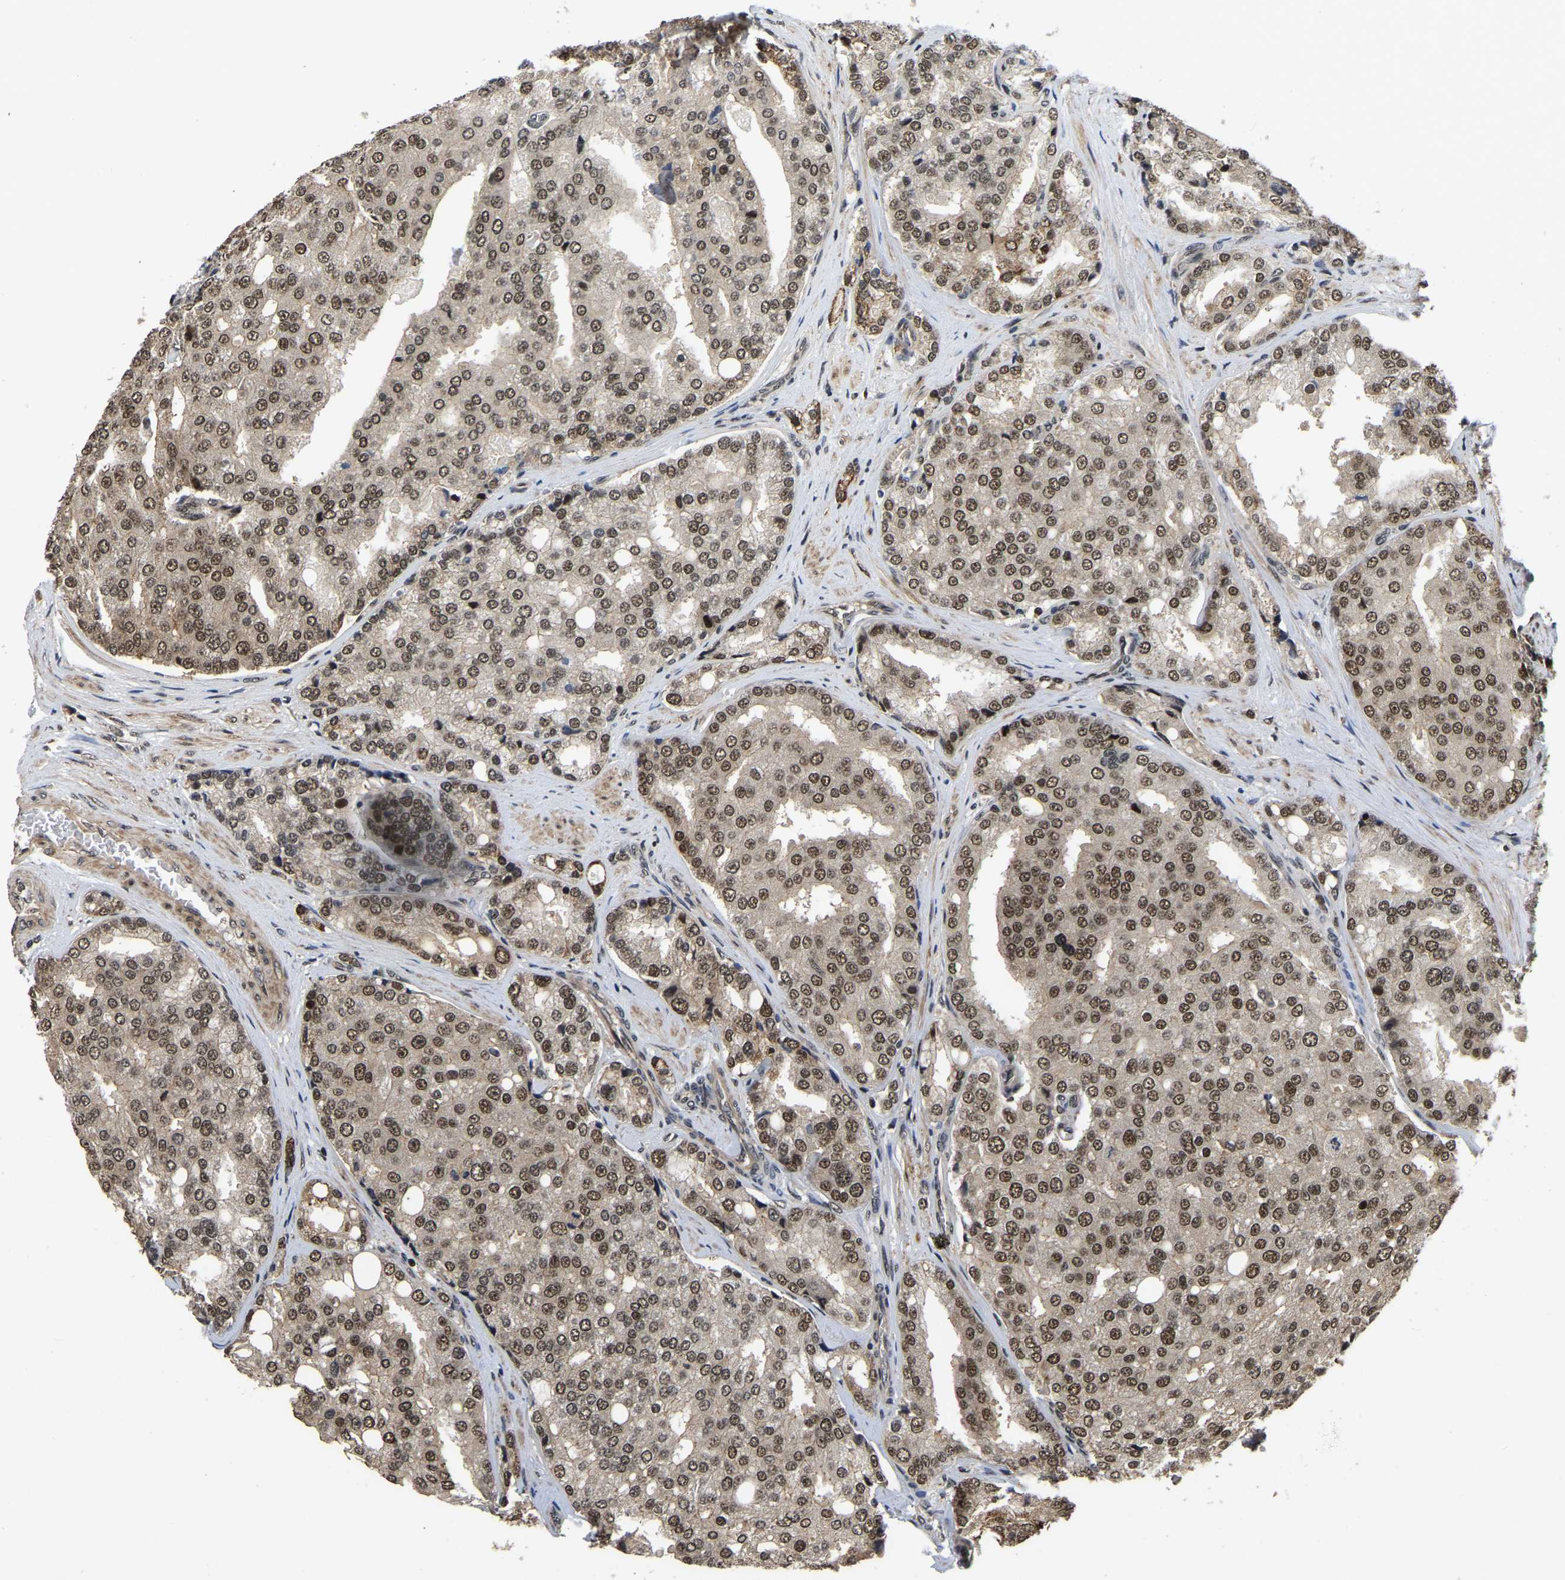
{"staining": {"intensity": "moderate", "quantity": ">75%", "location": "nuclear"}, "tissue": "prostate cancer", "cell_type": "Tumor cells", "image_type": "cancer", "snomed": [{"axis": "morphology", "description": "Adenocarcinoma, High grade"}, {"axis": "topography", "description": "Prostate"}], "caption": "Human prostate cancer (adenocarcinoma (high-grade)) stained with a protein marker shows moderate staining in tumor cells.", "gene": "CIAO1", "patient": {"sex": "male", "age": 50}}